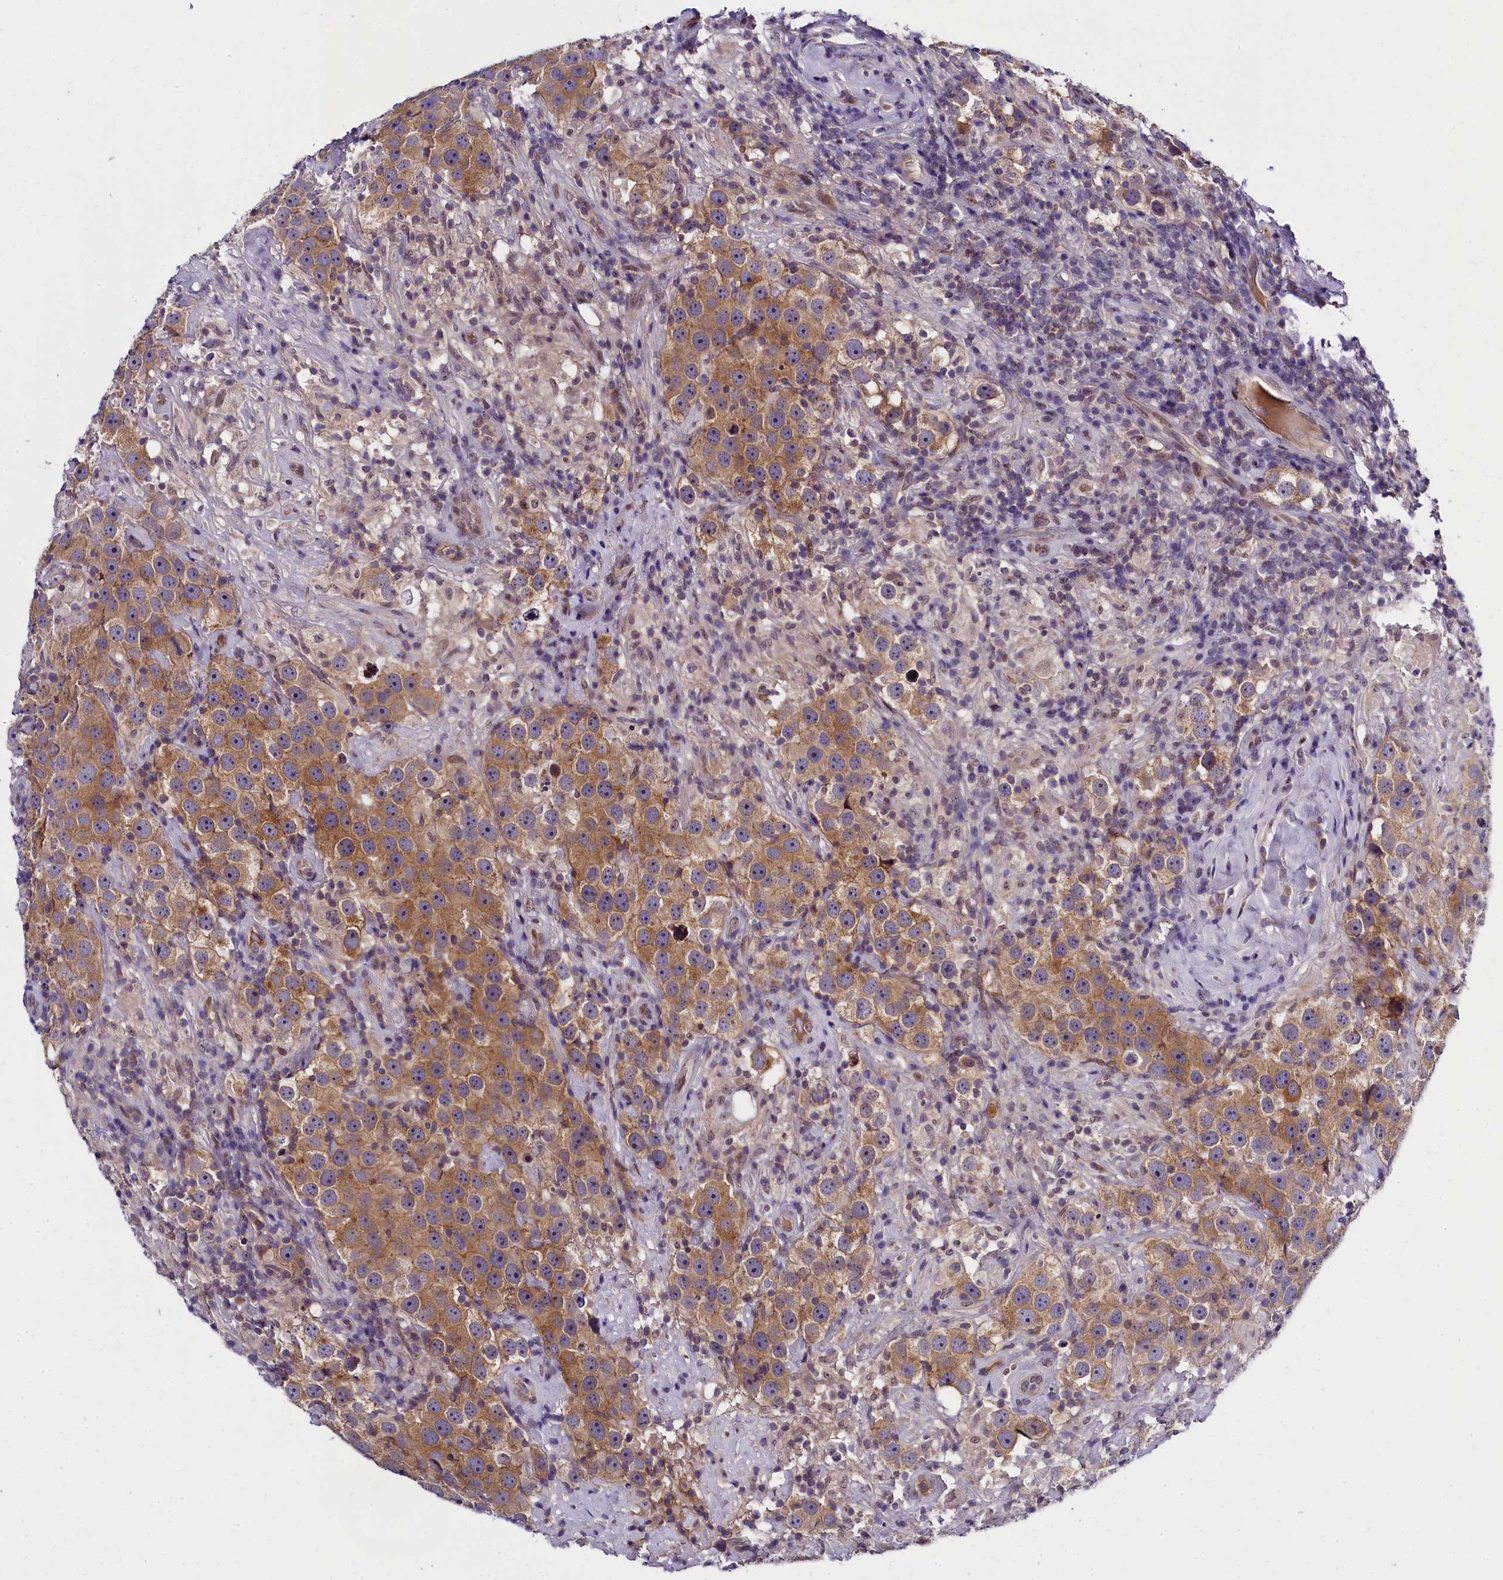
{"staining": {"intensity": "moderate", "quantity": ">75%", "location": "cytoplasmic/membranous"}, "tissue": "testis cancer", "cell_type": "Tumor cells", "image_type": "cancer", "snomed": [{"axis": "morphology", "description": "Seminoma, NOS"}, {"axis": "topography", "description": "Testis"}], "caption": "Brown immunohistochemical staining in human testis cancer shows moderate cytoplasmic/membranous expression in about >75% of tumor cells.", "gene": "ENKD1", "patient": {"sex": "male", "age": 49}}